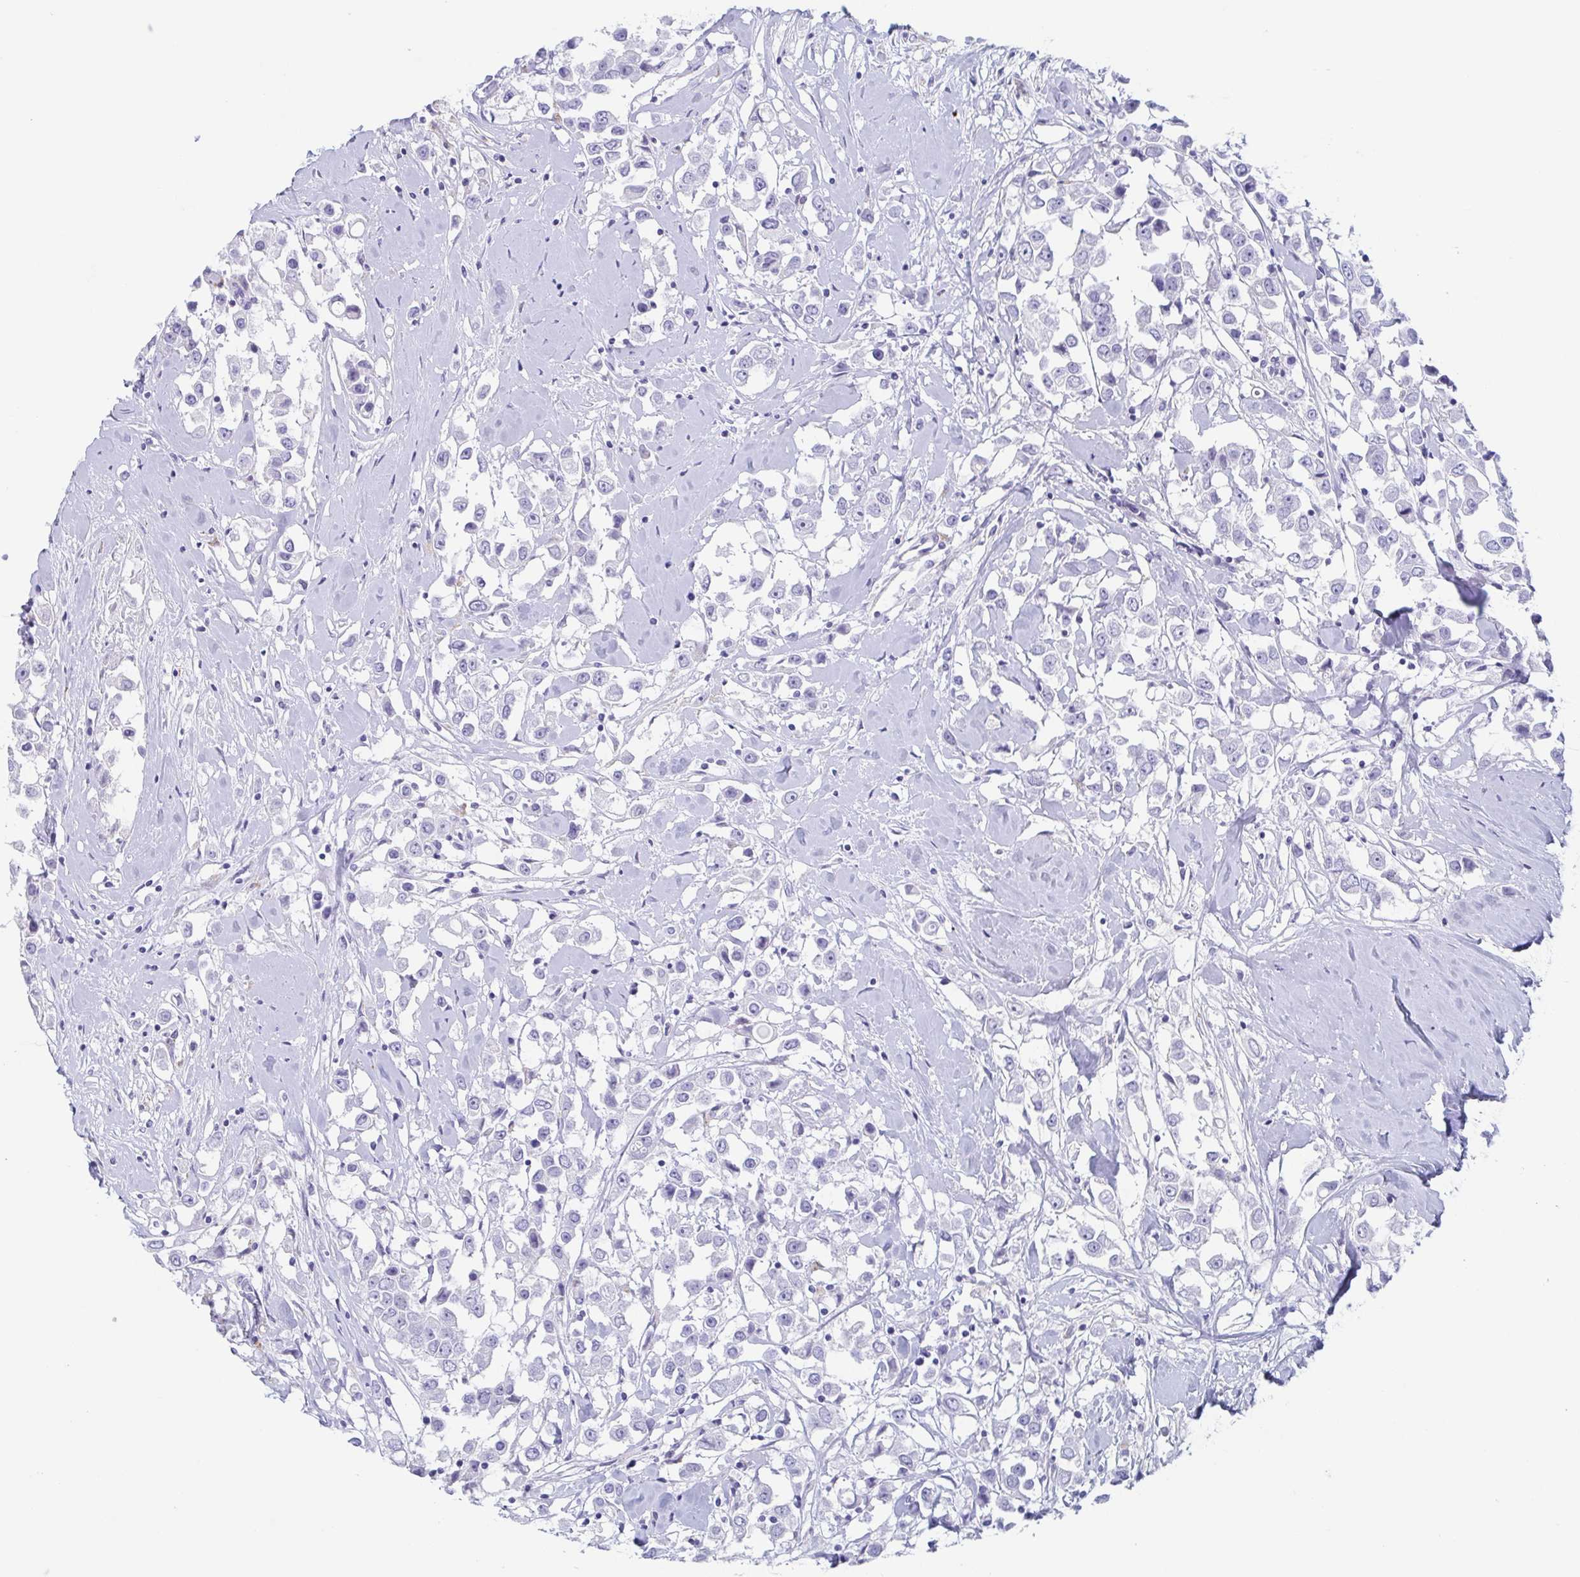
{"staining": {"intensity": "negative", "quantity": "none", "location": "none"}, "tissue": "breast cancer", "cell_type": "Tumor cells", "image_type": "cancer", "snomed": [{"axis": "morphology", "description": "Duct carcinoma"}, {"axis": "topography", "description": "Breast"}], "caption": "Histopathology image shows no significant protein positivity in tumor cells of breast cancer. (IHC, brightfield microscopy, high magnification).", "gene": "TAGLN3", "patient": {"sex": "female", "age": 61}}